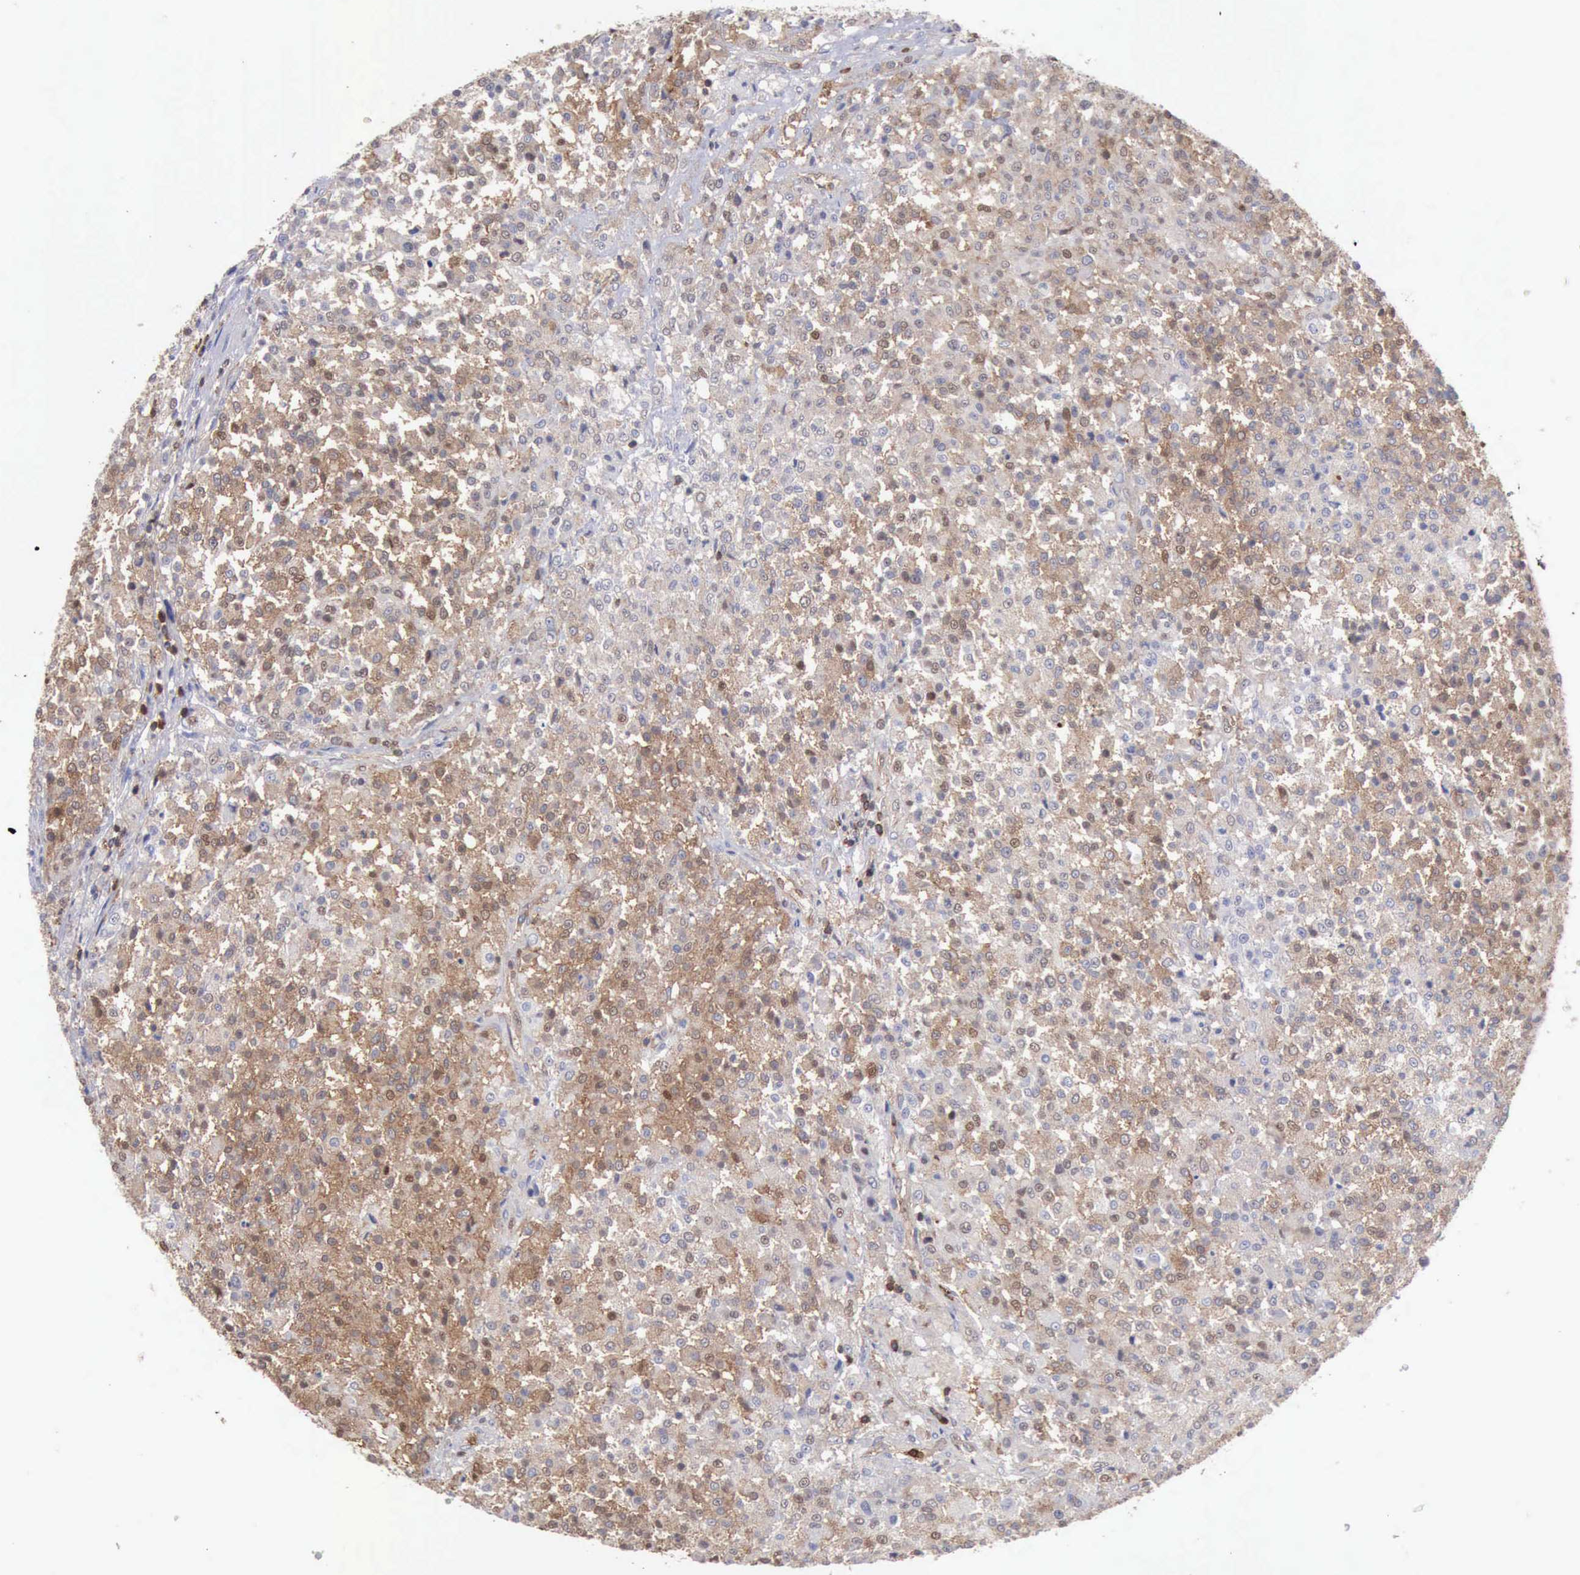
{"staining": {"intensity": "moderate", "quantity": ">75%", "location": "cytoplasmic/membranous"}, "tissue": "testis cancer", "cell_type": "Tumor cells", "image_type": "cancer", "snomed": [{"axis": "morphology", "description": "Seminoma, NOS"}, {"axis": "topography", "description": "Testis"}], "caption": "An image of testis seminoma stained for a protein displays moderate cytoplasmic/membranous brown staining in tumor cells.", "gene": "PDCD4", "patient": {"sex": "male", "age": 59}}